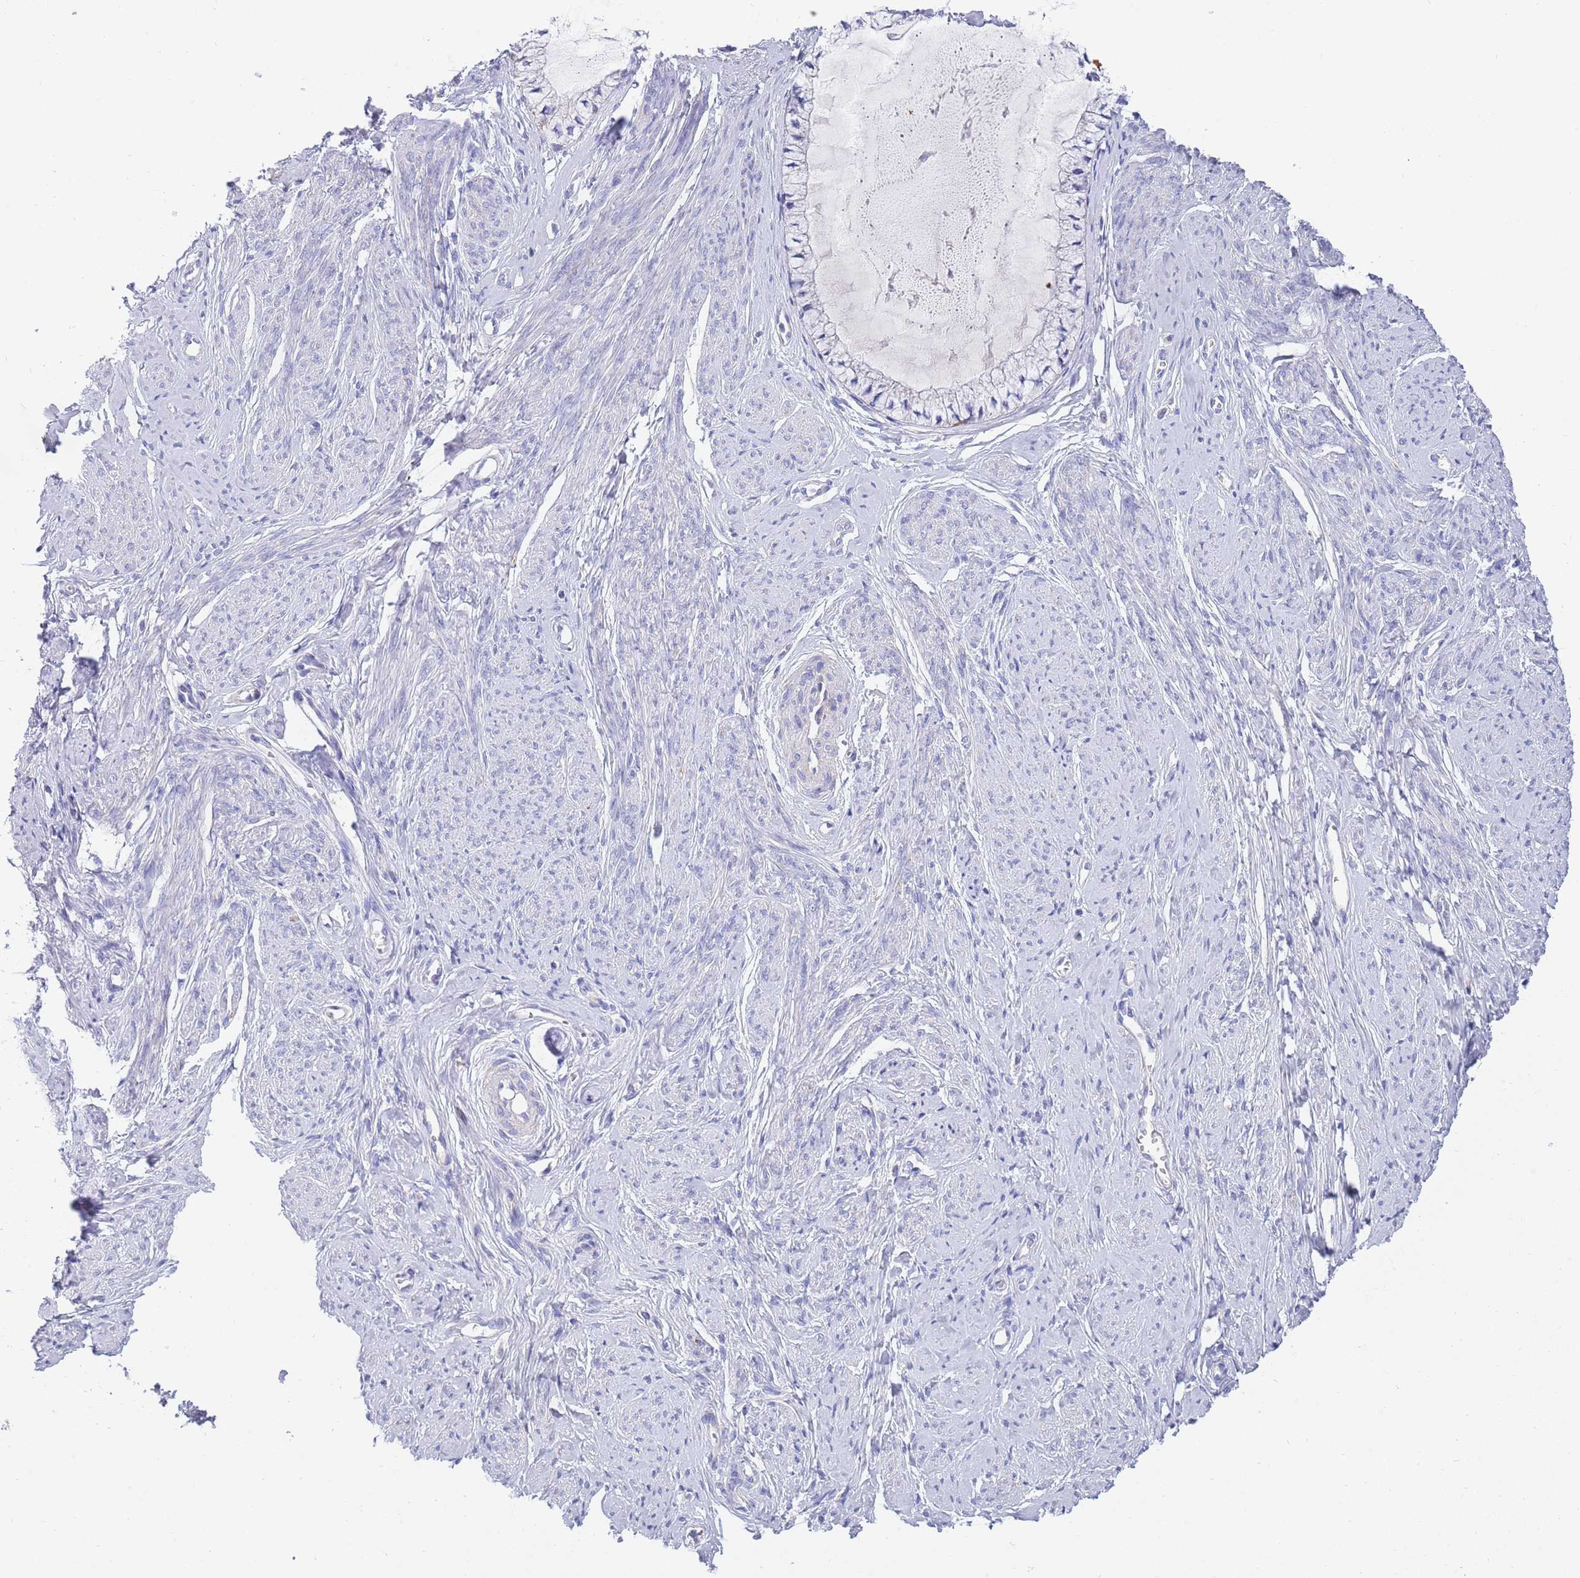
{"staining": {"intensity": "negative", "quantity": "none", "location": "none"}, "tissue": "cervix", "cell_type": "Glandular cells", "image_type": "normal", "snomed": [{"axis": "morphology", "description": "Normal tissue, NOS"}, {"axis": "topography", "description": "Cervix"}], "caption": "Micrograph shows no protein positivity in glandular cells of unremarkable cervix.", "gene": "EMC8", "patient": {"sex": "female", "age": 42}}